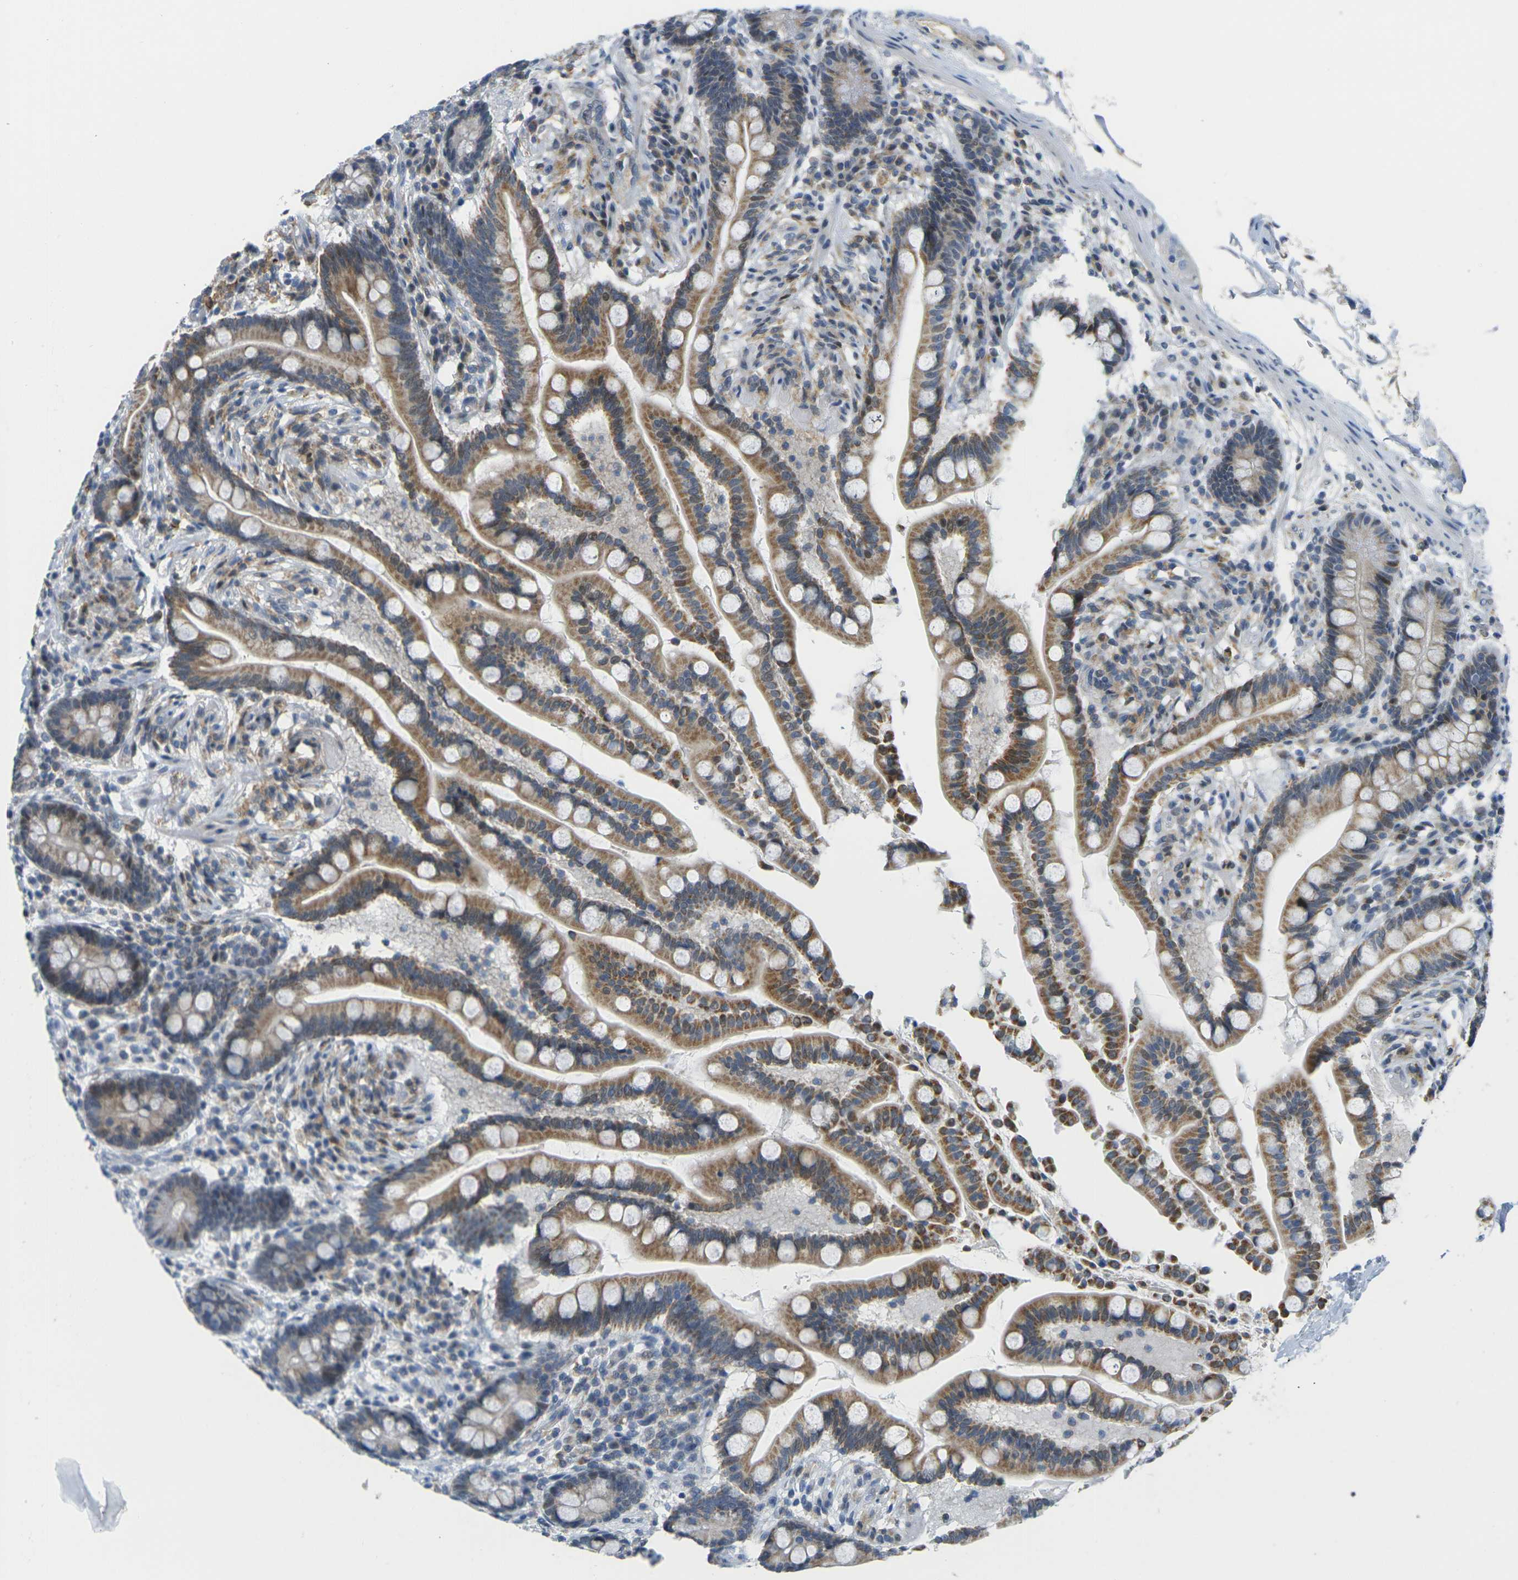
{"staining": {"intensity": "weak", "quantity": "25%-75%", "location": "cytoplasmic/membranous"}, "tissue": "colon", "cell_type": "Endothelial cells", "image_type": "normal", "snomed": [{"axis": "morphology", "description": "Normal tissue, NOS"}, {"axis": "topography", "description": "Colon"}], "caption": "A high-resolution micrograph shows immunohistochemistry staining of normal colon, which reveals weak cytoplasmic/membranous expression in approximately 25%-75% of endothelial cells.", "gene": "OTOF", "patient": {"sex": "male", "age": 73}}